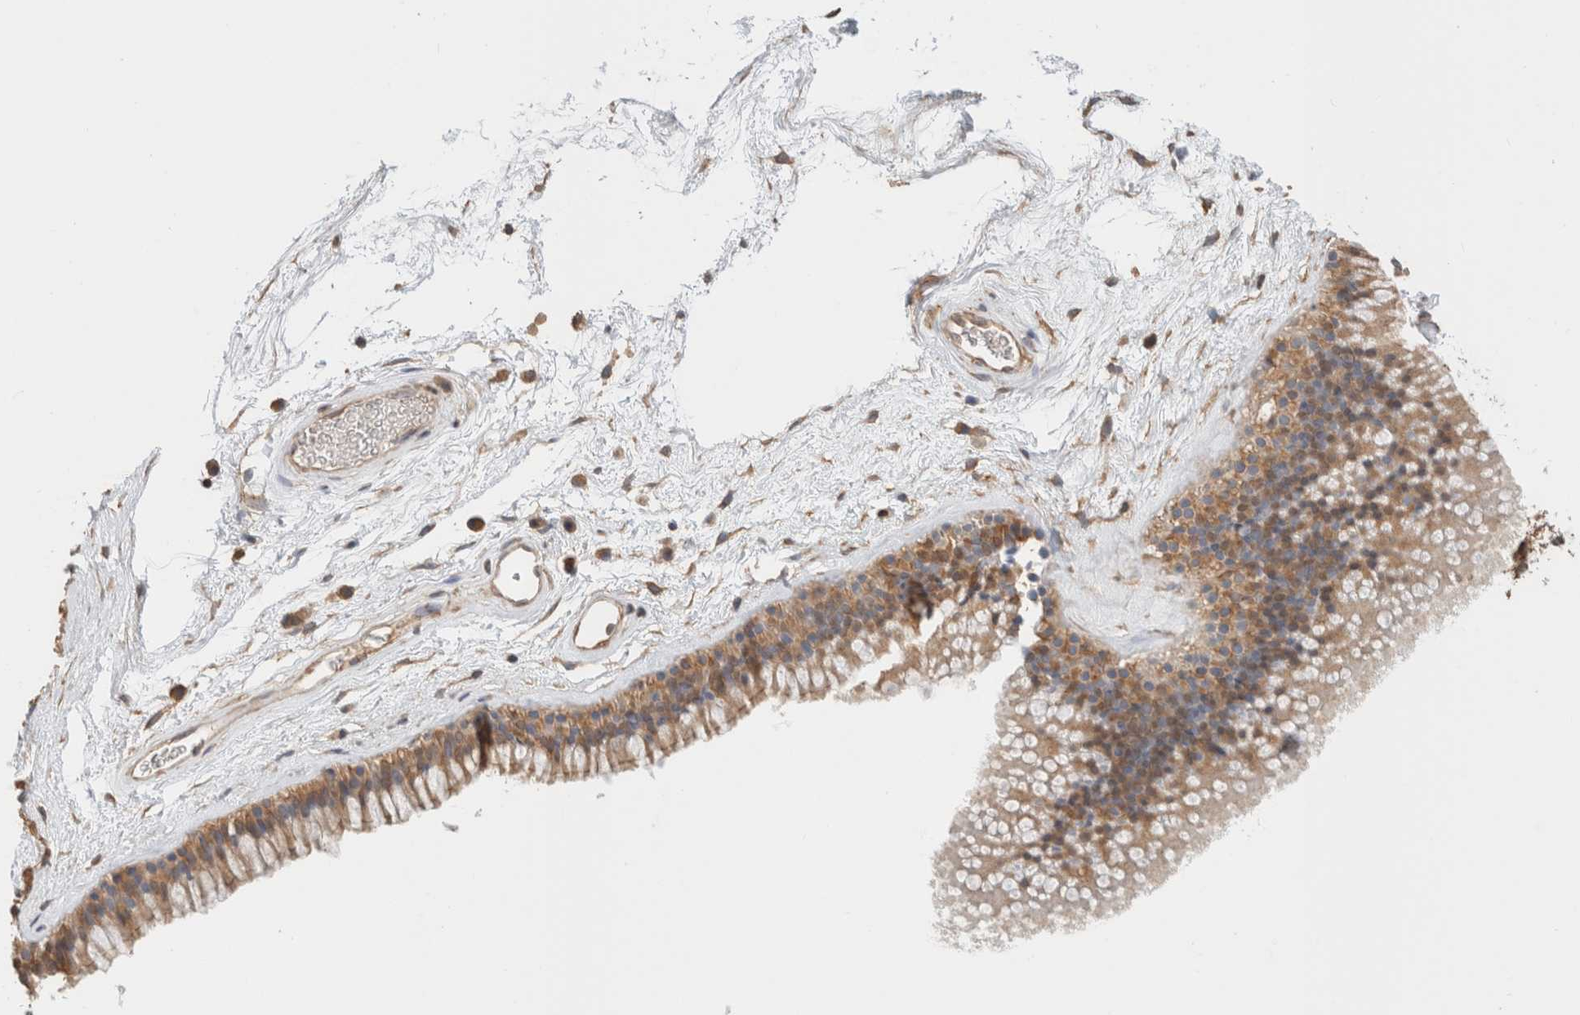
{"staining": {"intensity": "moderate", "quantity": ">75%", "location": "cytoplasmic/membranous"}, "tissue": "nasopharynx", "cell_type": "Respiratory epithelial cells", "image_type": "normal", "snomed": [{"axis": "morphology", "description": "Normal tissue, NOS"}, {"axis": "morphology", "description": "Inflammation, NOS"}, {"axis": "topography", "description": "Nasopharynx"}], "caption": "Protein analysis of benign nasopharynx demonstrates moderate cytoplasmic/membranous staining in about >75% of respiratory epithelial cells. Immunohistochemistry (ihc) stains the protein of interest in brown and the nuclei are stained blue.", "gene": "CFAP418", "patient": {"sex": "male", "age": 48}}